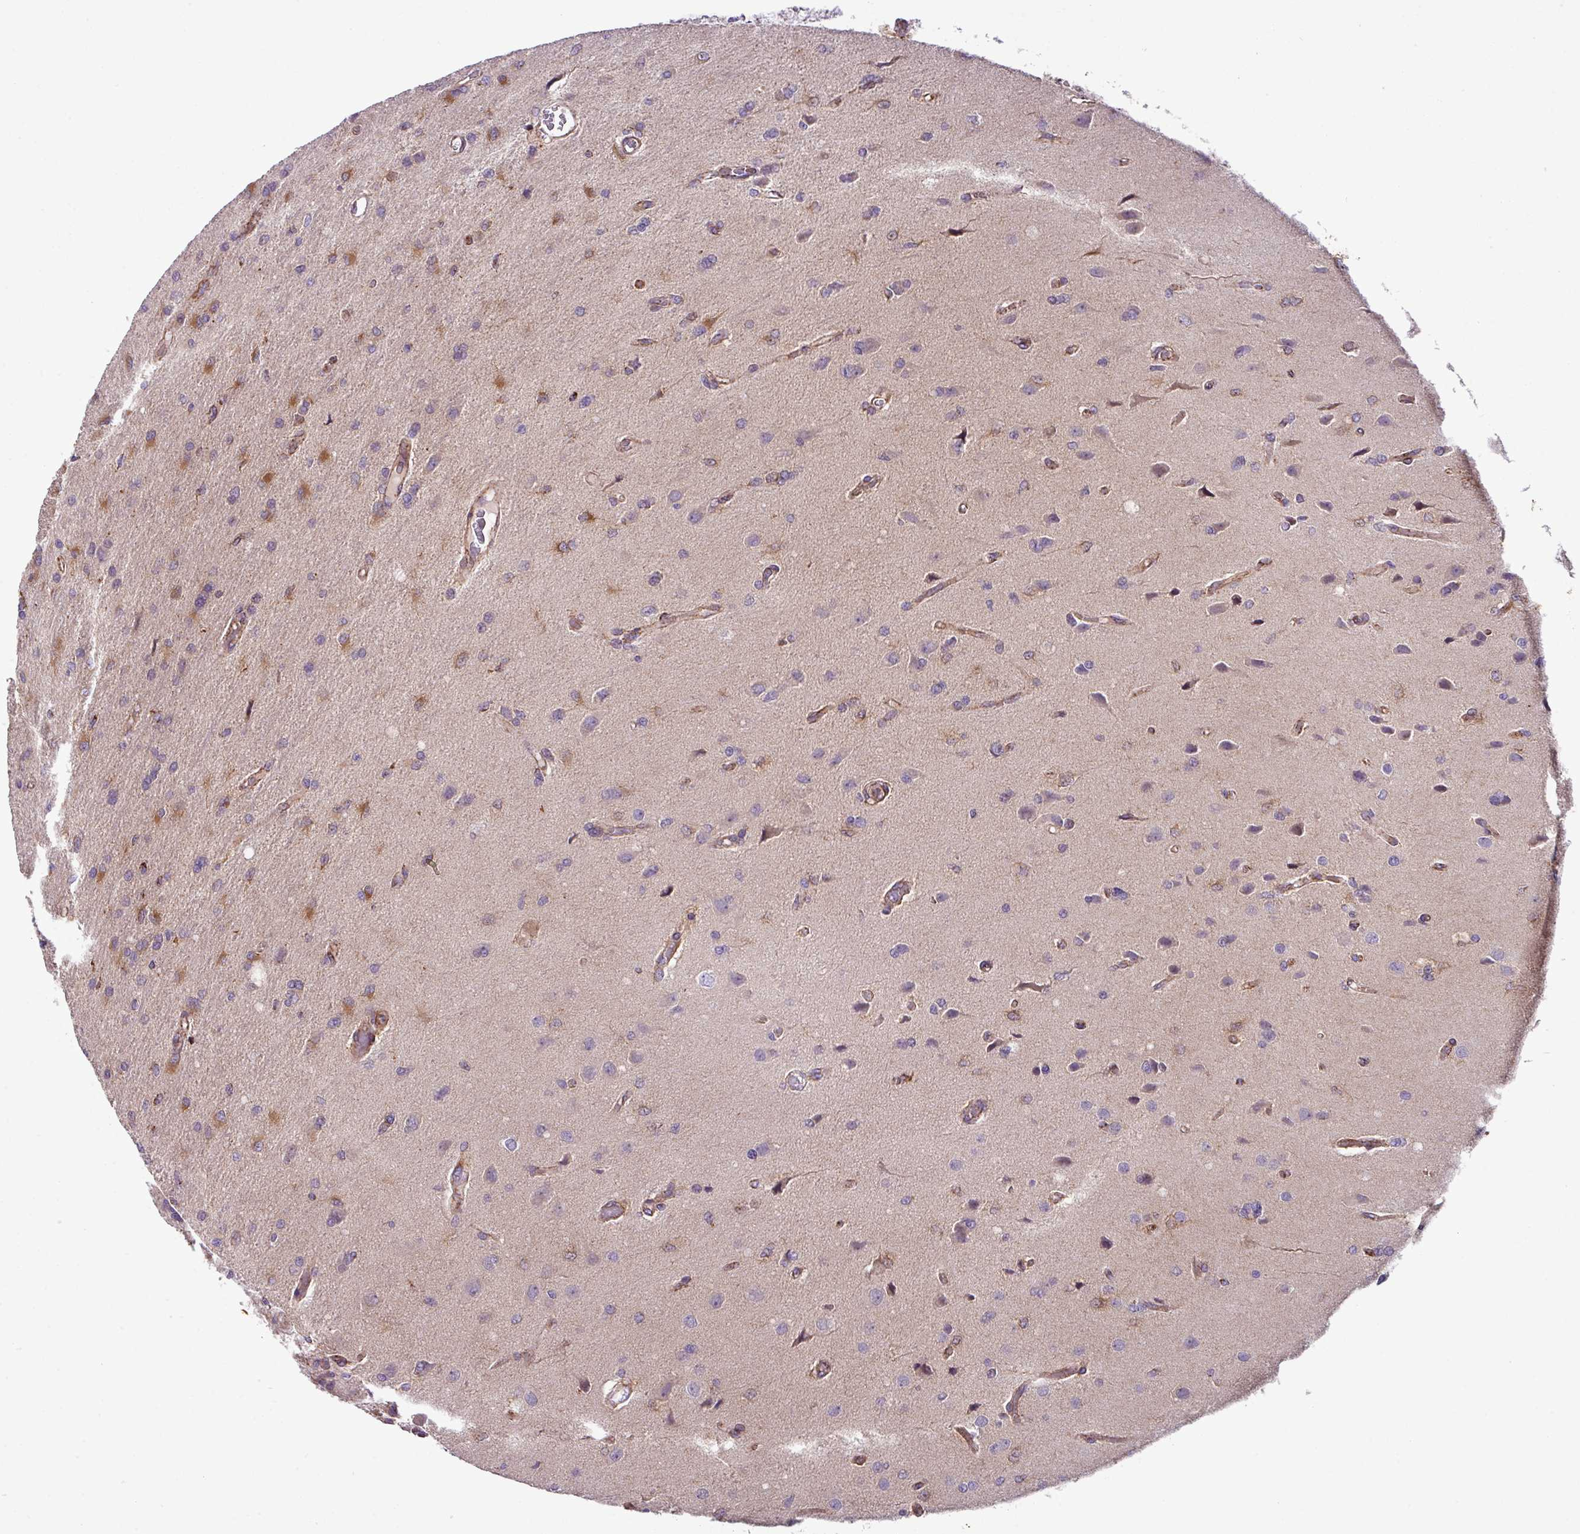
{"staining": {"intensity": "moderate", "quantity": "<25%", "location": "cytoplasmic/membranous"}, "tissue": "glioma", "cell_type": "Tumor cells", "image_type": "cancer", "snomed": [{"axis": "morphology", "description": "Glioma, malignant, High grade"}, {"axis": "topography", "description": "Brain"}], "caption": "Protein expression analysis of human malignant high-grade glioma reveals moderate cytoplasmic/membranous staining in about <25% of tumor cells.", "gene": "ZNF569", "patient": {"sex": "female", "age": 70}}